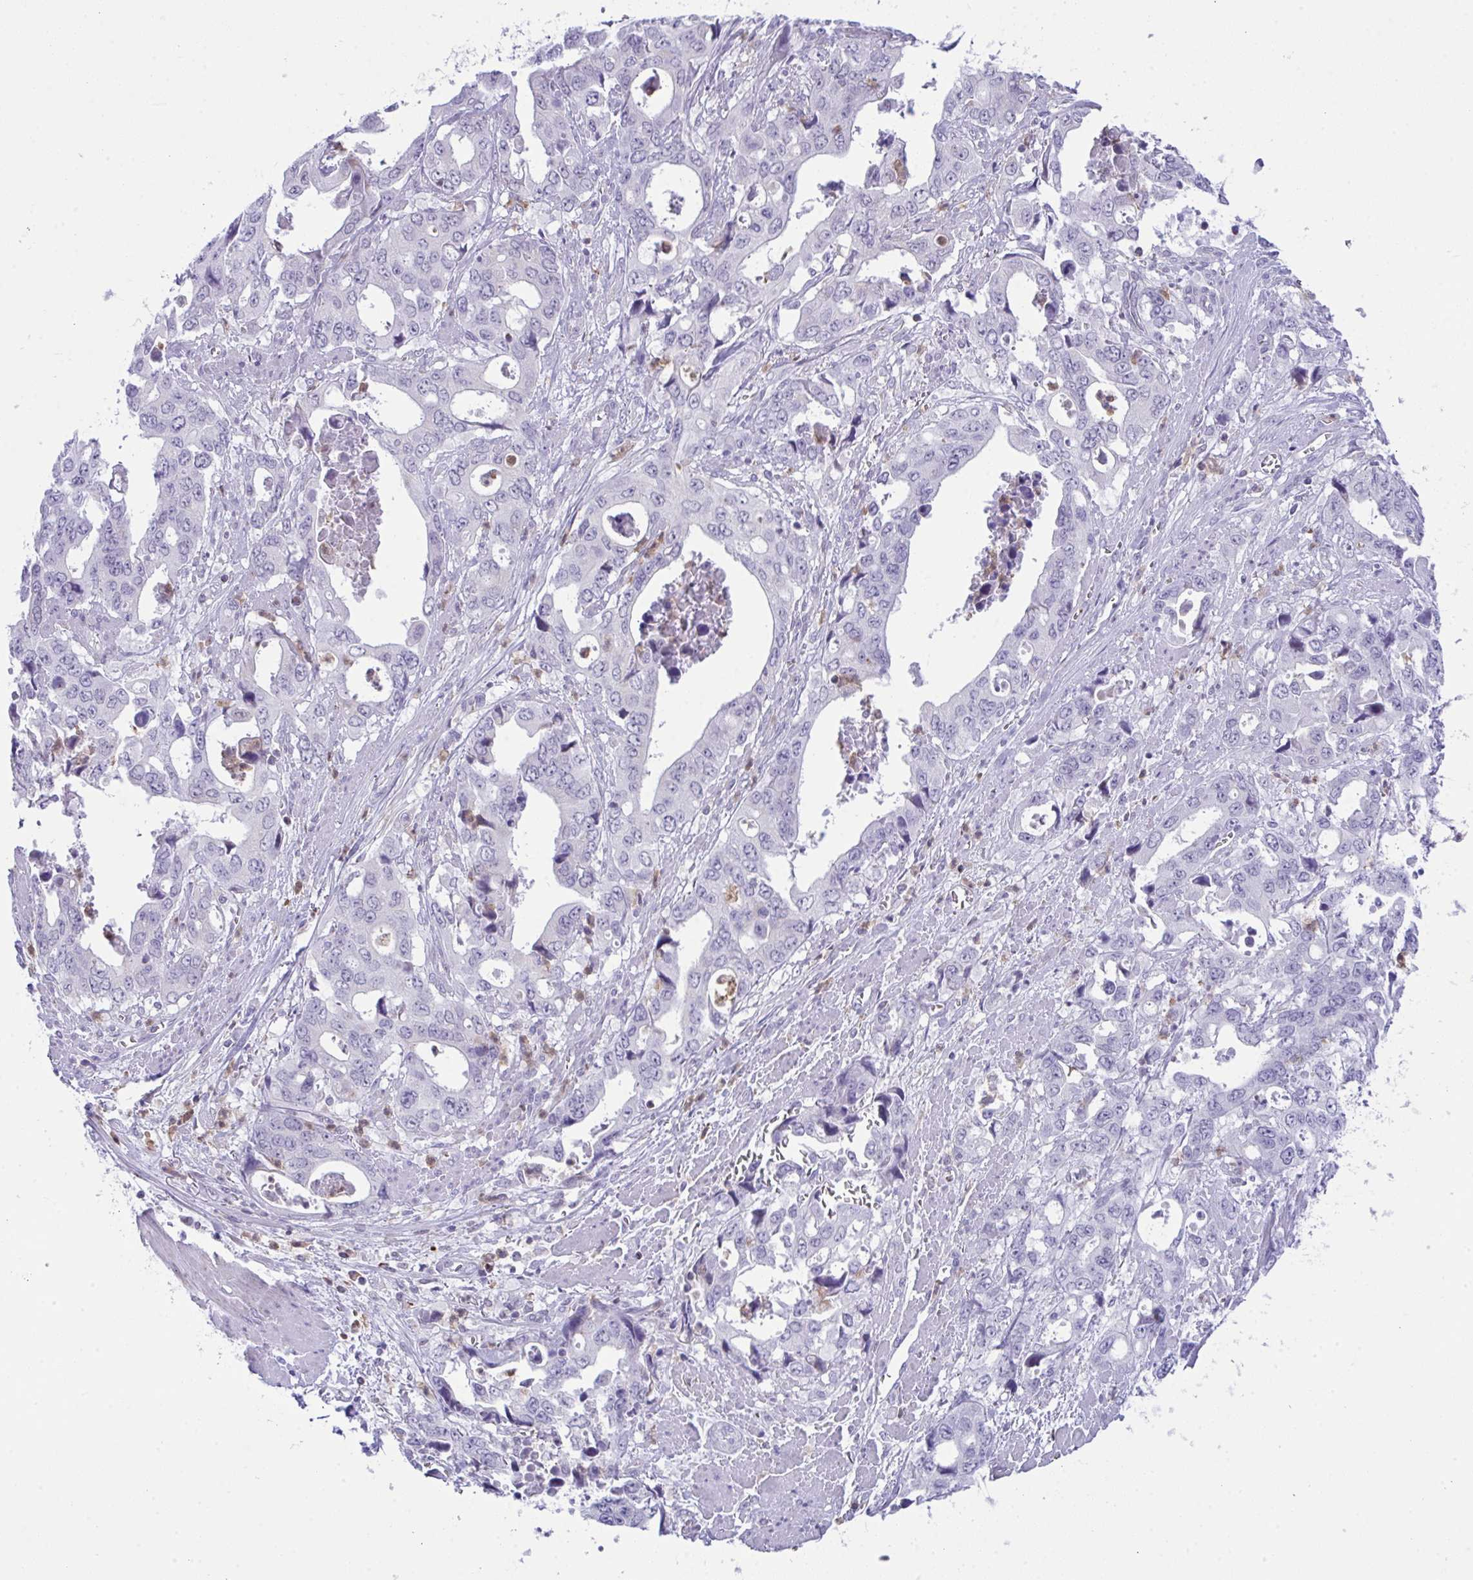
{"staining": {"intensity": "negative", "quantity": "none", "location": "none"}, "tissue": "stomach cancer", "cell_type": "Tumor cells", "image_type": "cancer", "snomed": [{"axis": "morphology", "description": "Adenocarcinoma, NOS"}, {"axis": "topography", "description": "Stomach, upper"}], "caption": "High power microscopy micrograph of an IHC image of stomach cancer (adenocarcinoma), revealing no significant expression in tumor cells.", "gene": "PLA2G12B", "patient": {"sex": "male", "age": 74}}